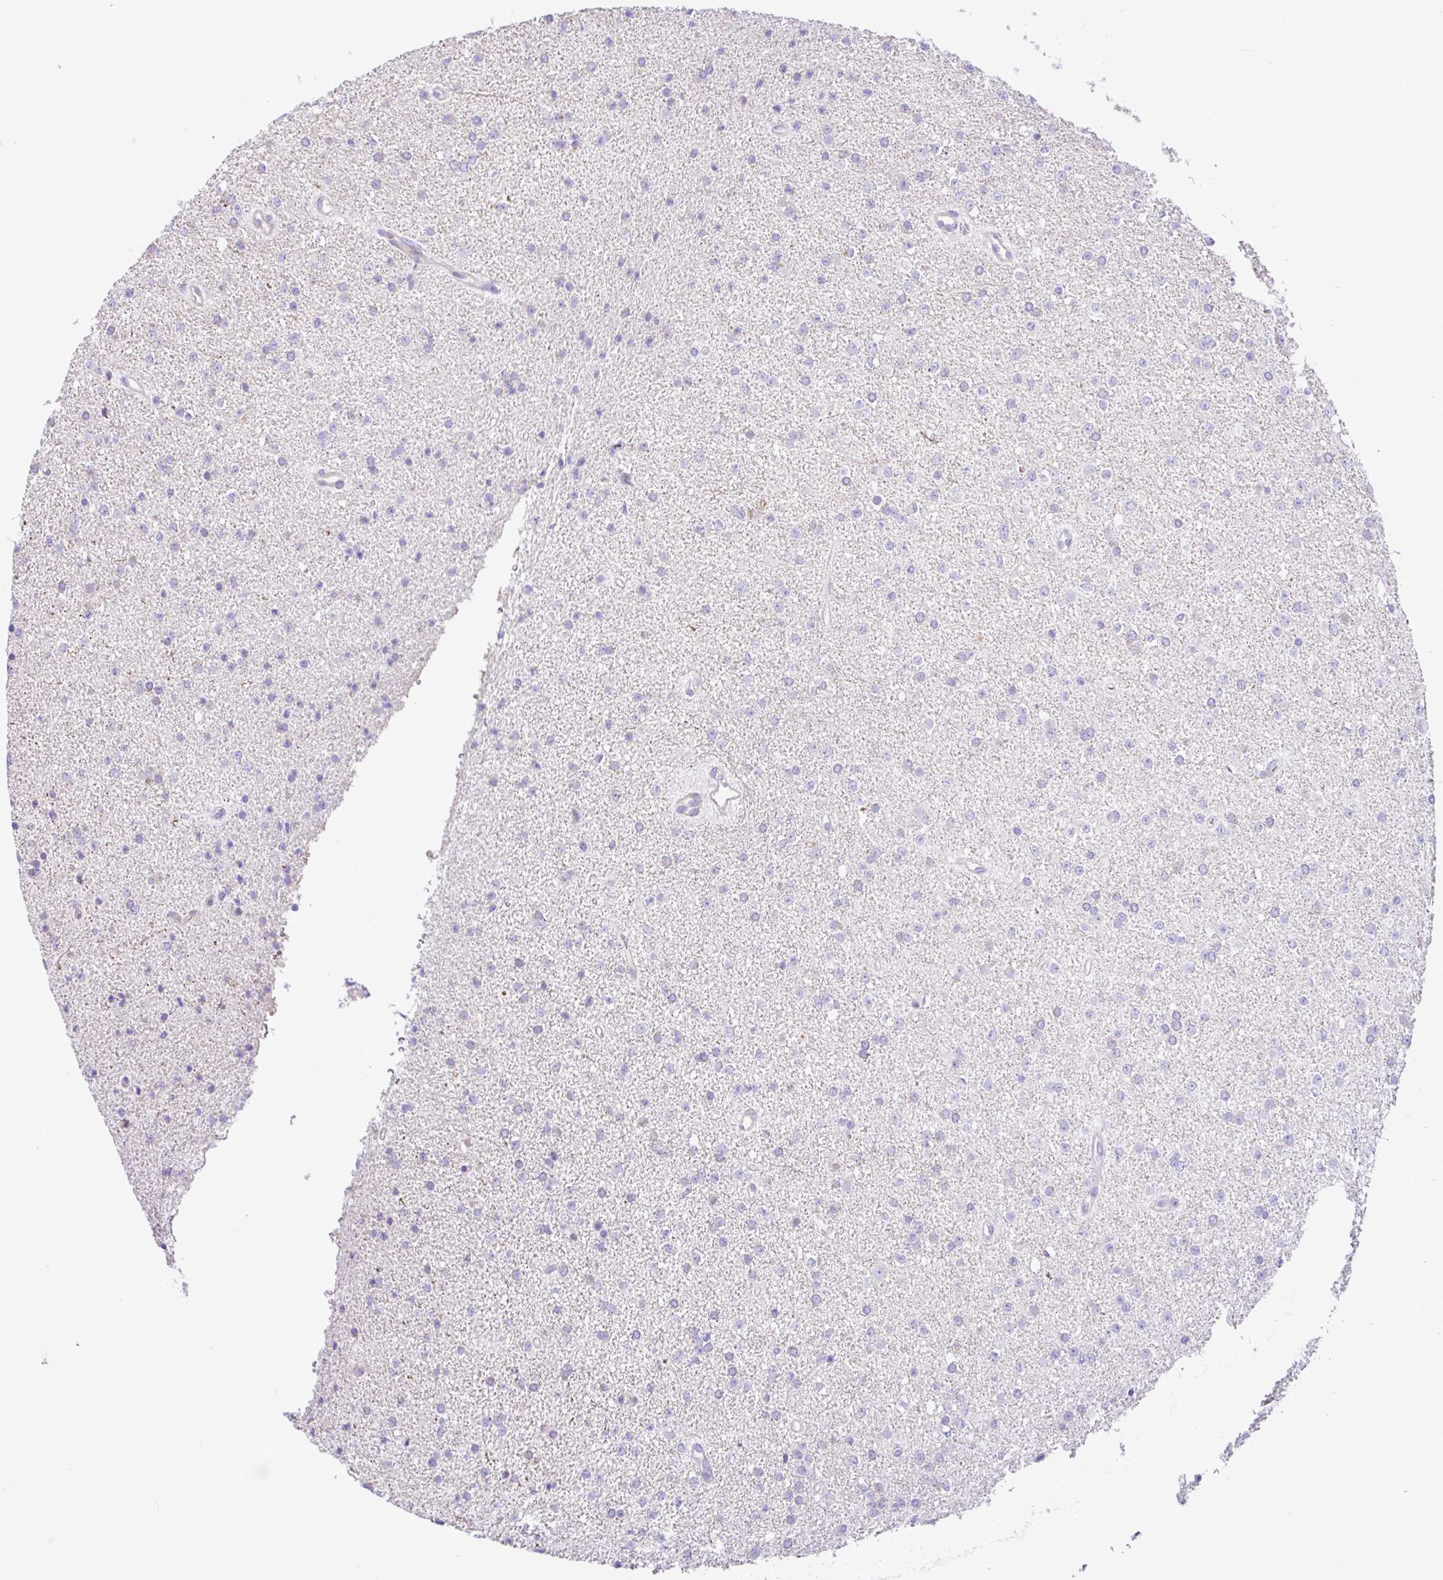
{"staining": {"intensity": "negative", "quantity": "none", "location": "none"}, "tissue": "glioma", "cell_type": "Tumor cells", "image_type": "cancer", "snomed": [{"axis": "morphology", "description": "Glioma, malignant, Low grade"}, {"axis": "topography", "description": "Brain"}], "caption": "An image of human glioma is negative for staining in tumor cells.", "gene": "NDUFS2", "patient": {"sex": "female", "age": 34}}